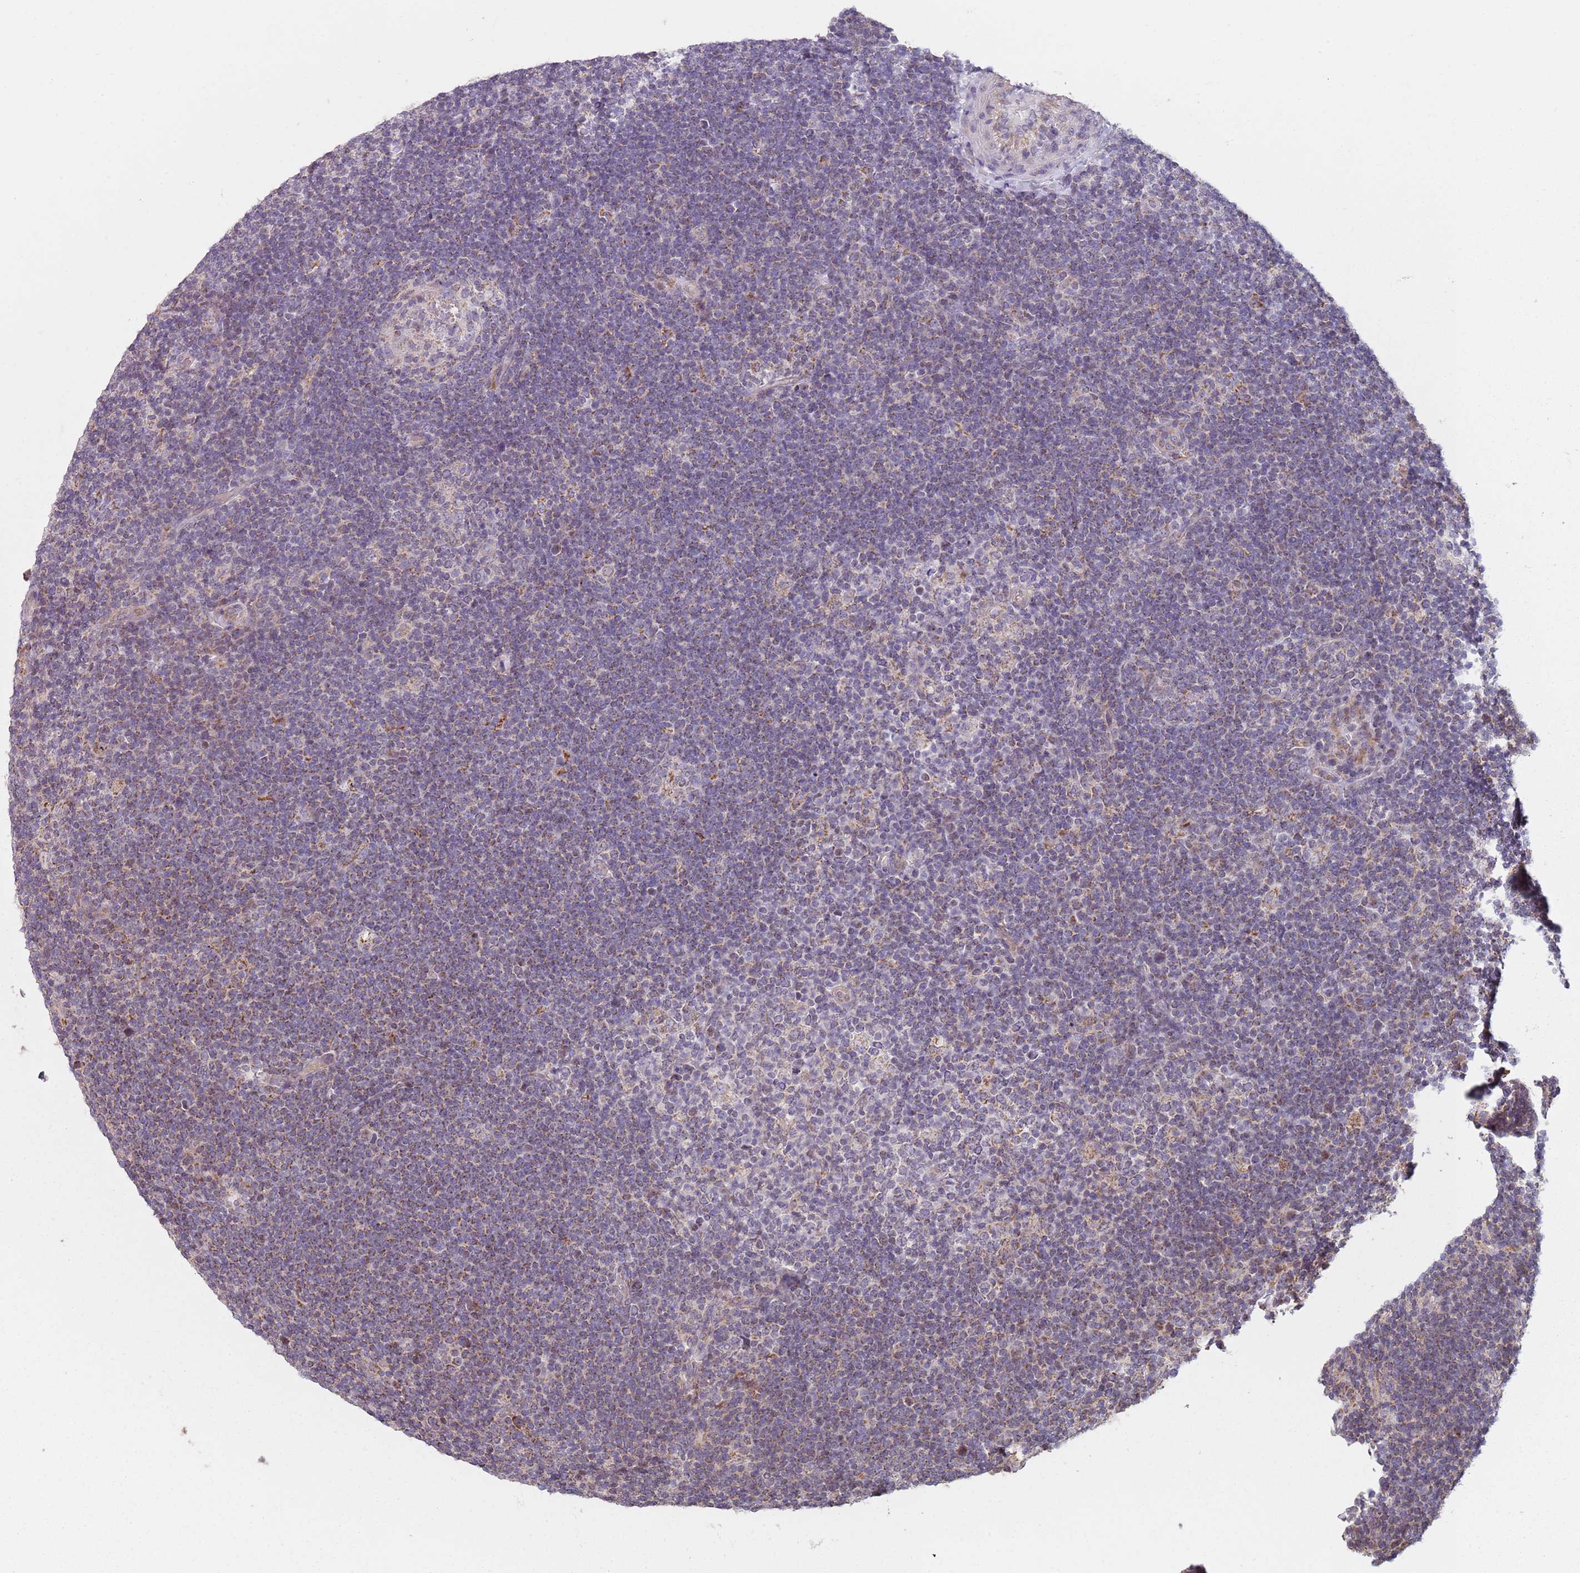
{"staining": {"intensity": "negative", "quantity": "none", "location": "none"}, "tissue": "lymphoma", "cell_type": "Tumor cells", "image_type": "cancer", "snomed": [{"axis": "morphology", "description": "Hodgkin's disease, NOS"}, {"axis": "topography", "description": "Lymph node"}], "caption": "The immunohistochemistry histopathology image has no significant expression in tumor cells of Hodgkin's disease tissue.", "gene": "GAS8", "patient": {"sex": "female", "age": 57}}